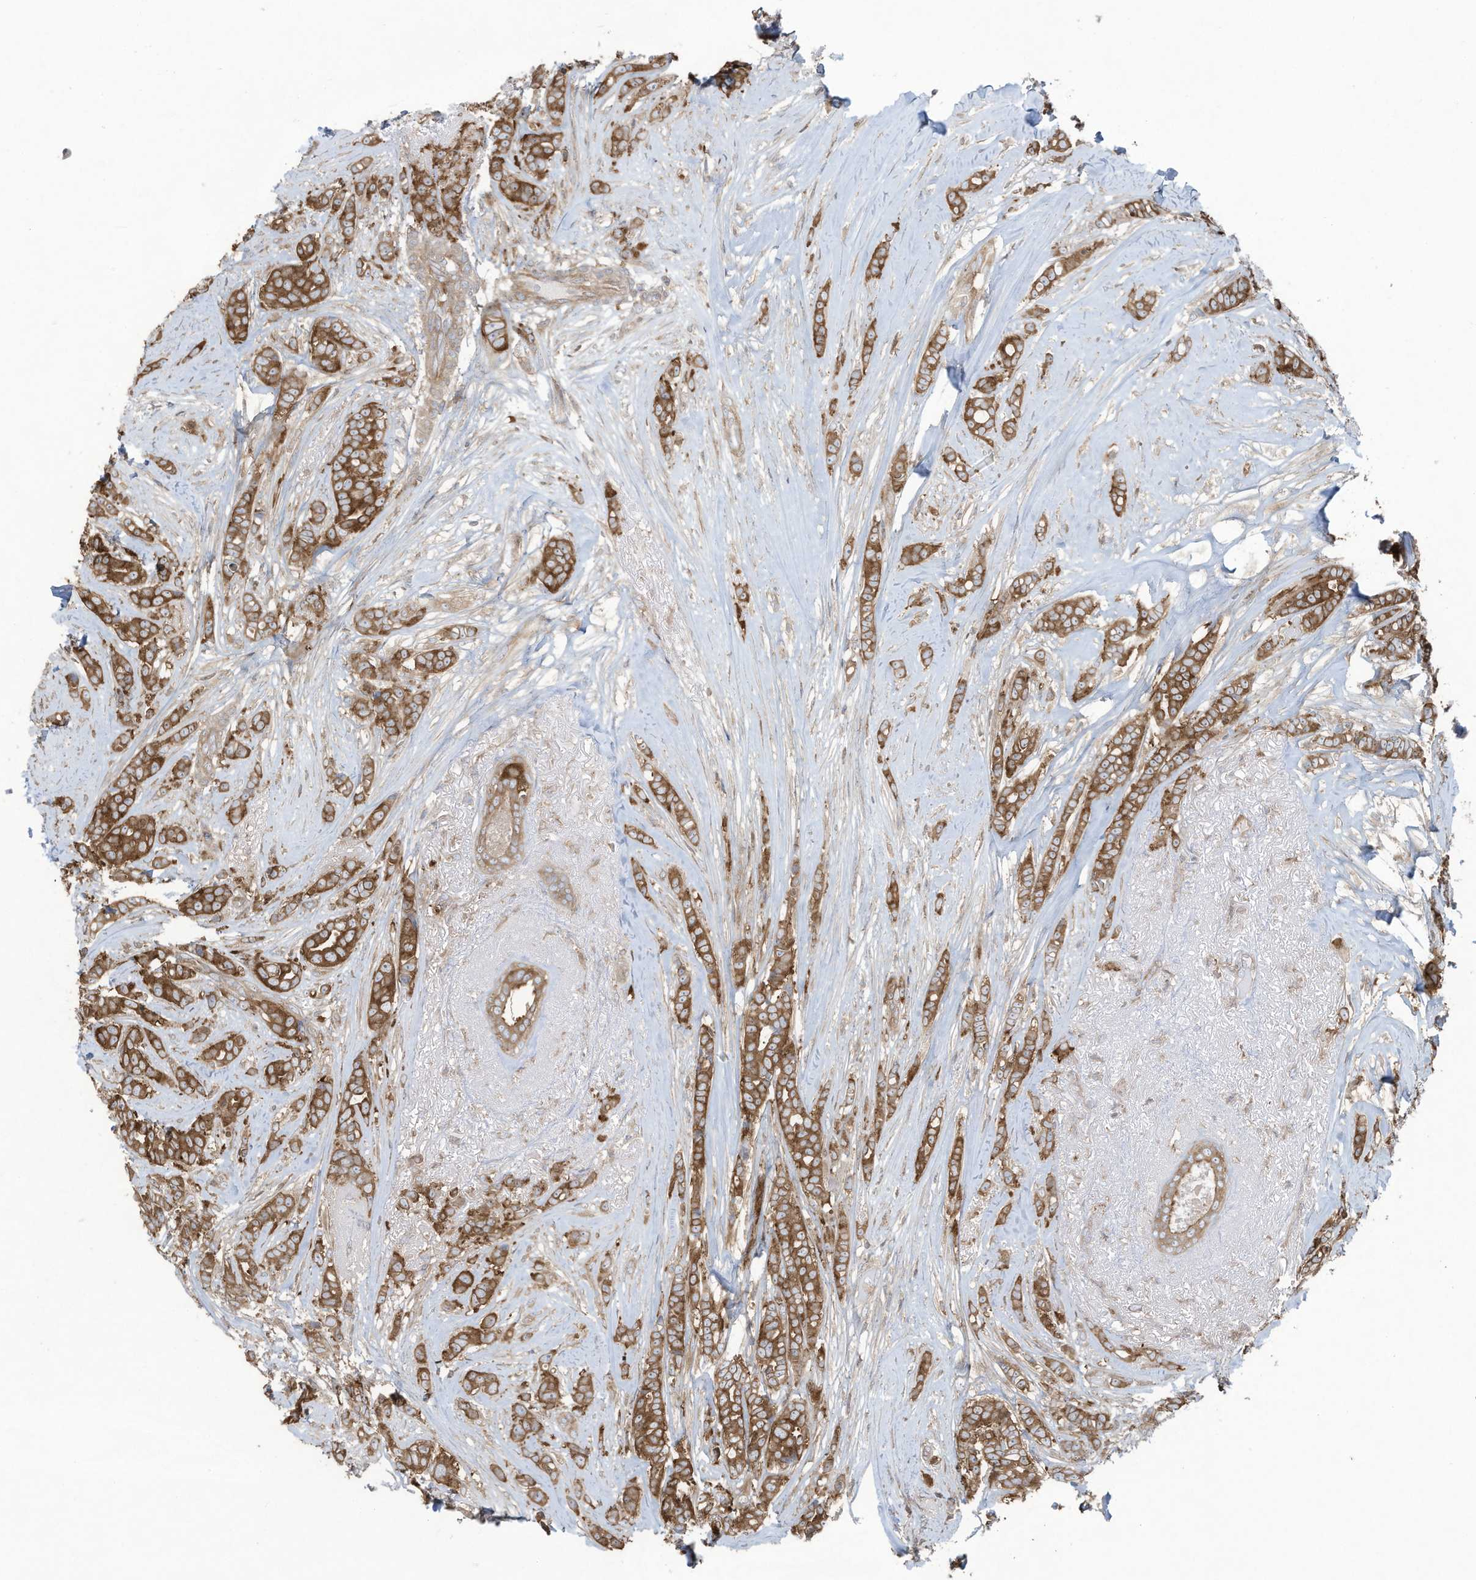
{"staining": {"intensity": "strong", "quantity": ">75%", "location": "cytoplasmic/membranous"}, "tissue": "breast cancer", "cell_type": "Tumor cells", "image_type": "cancer", "snomed": [{"axis": "morphology", "description": "Lobular carcinoma"}, {"axis": "topography", "description": "Breast"}], "caption": "A micrograph of human breast cancer (lobular carcinoma) stained for a protein shows strong cytoplasmic/membranous brown staining in tumor cells.", "gene": "OLA1", "patient": {"sex": "female", "age": 51}}